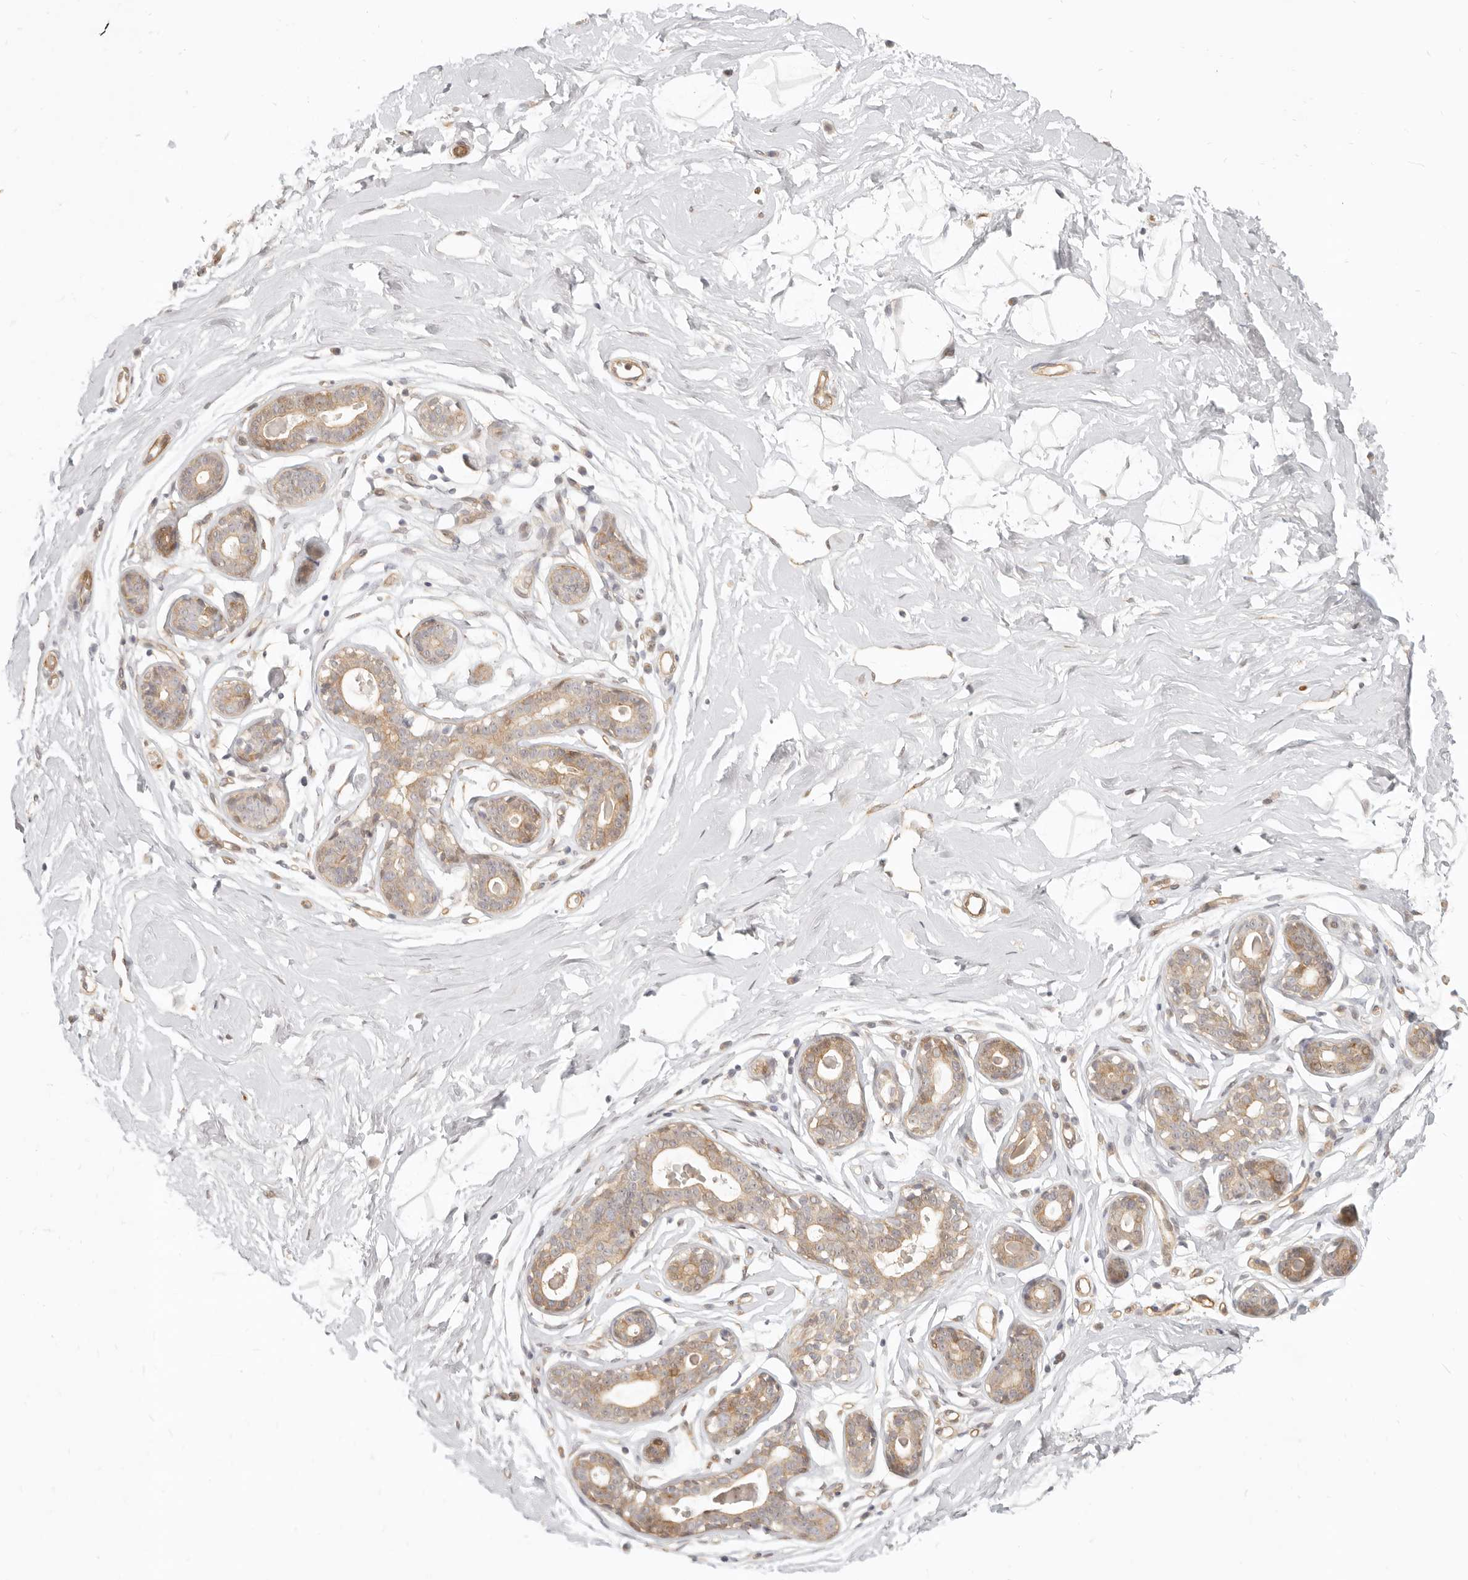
{"staining": {"intensity": "negative", "quantity": "none", "location": "none"}, "tissue": "breast", "cell_type": "Adipocytes", "image_type": "normal", "snomed": [{"axis": "morphology", "description": "Normal tissue, NOS"}, {"axis": "morphology", "description": "Adenoma, NOS"}, {"axis": "topography", "description": "Breast"}], "caption": "This micrograph is of normal breast stained with immunohistochemistry (IHC) to label a protein in brown with the nuclei are counter-stained blue. There is no expression in adipocytes.", "gene": "TUFT1", "patient": {"sex": "female", "age": 23}}